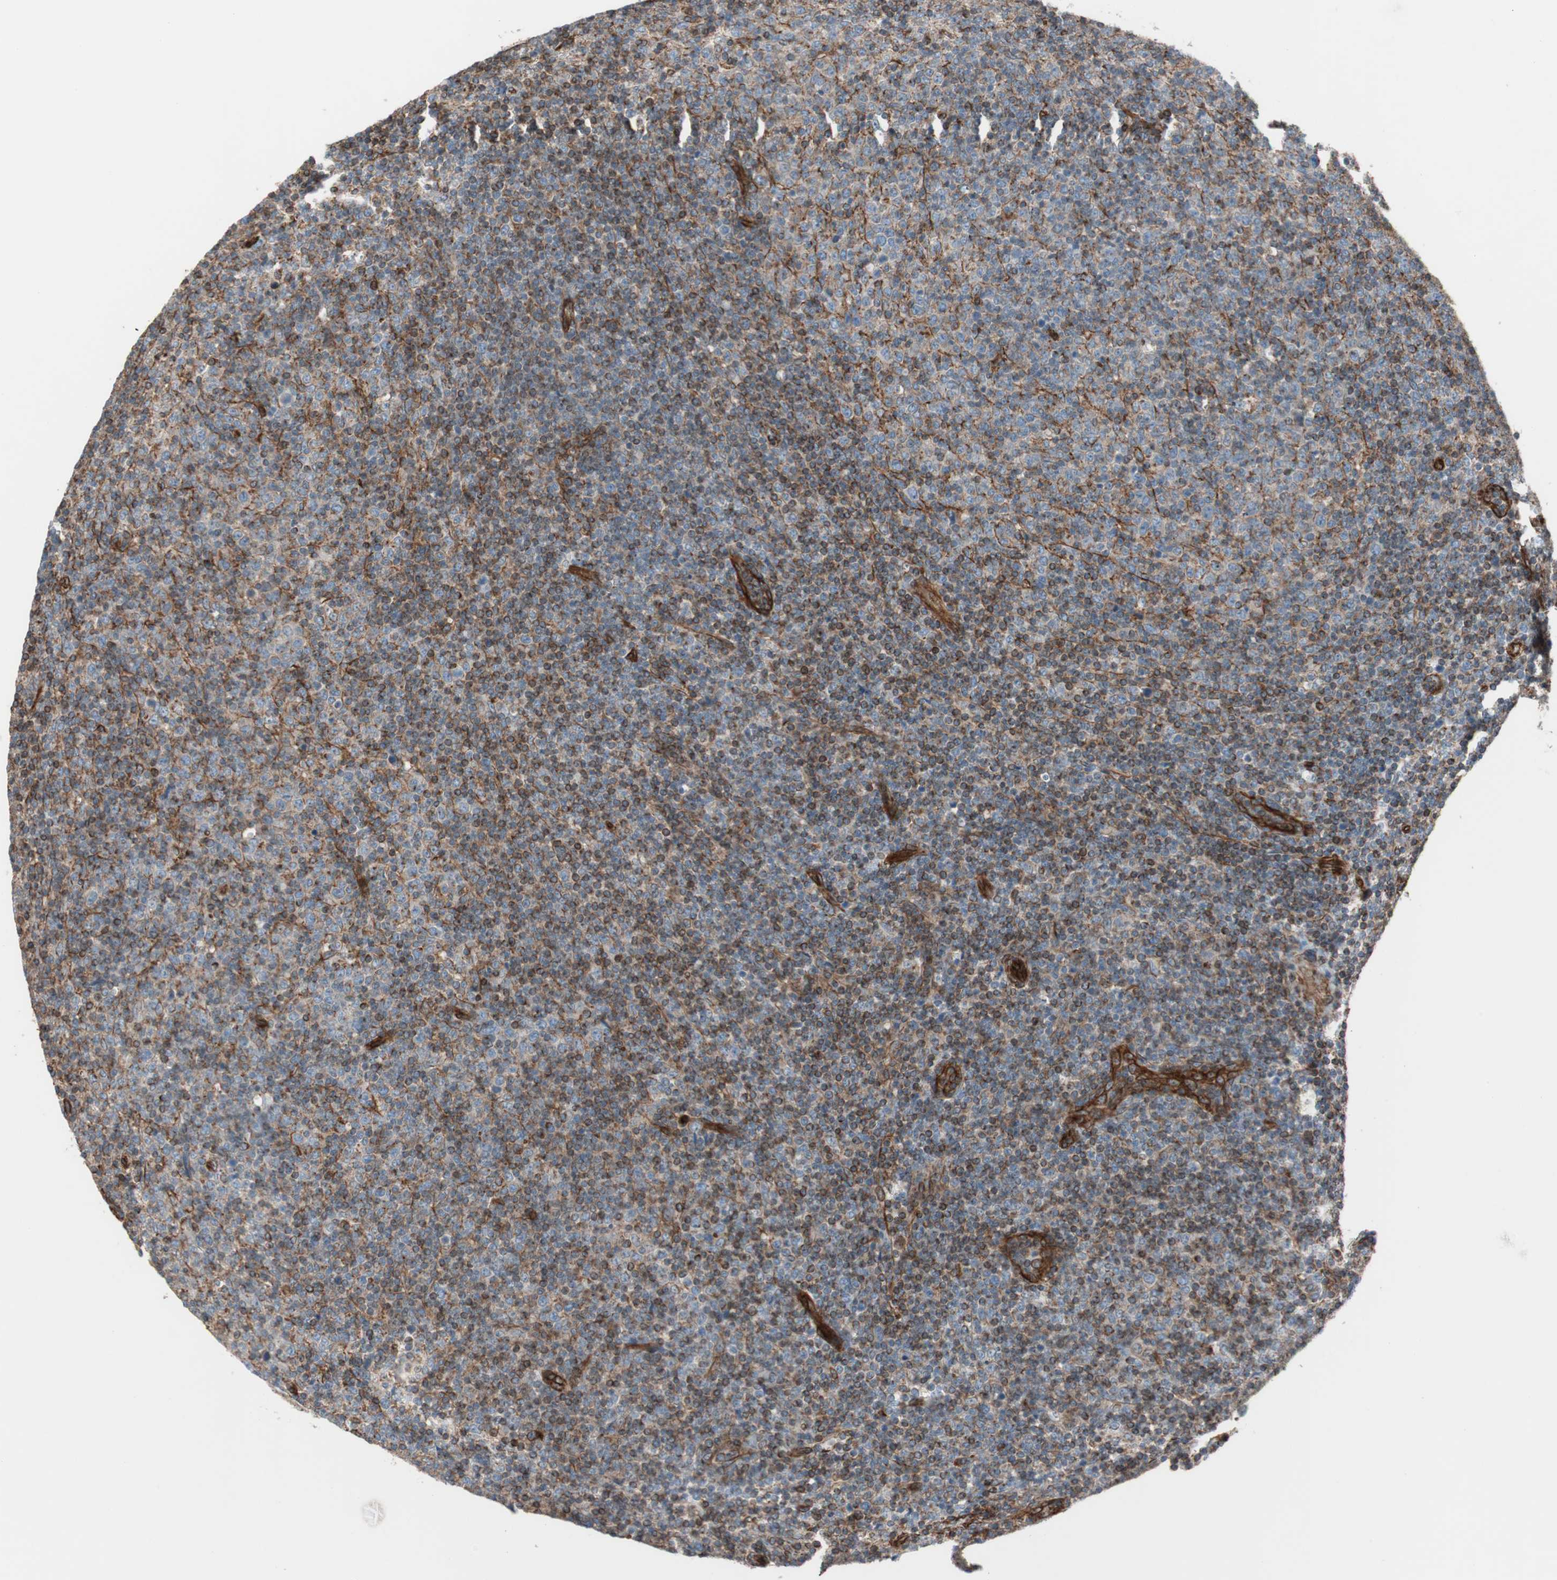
{"staining": {"intensity": "moderate", "quantity": "25%-75%", "location": "cytoplasmic/membranous"}, "tissue": "lymphoma", "cell_type": "Tumor cells", "image_type": "cancer", "snomed": [{"axis": "morphology", "description": "Malignant lymphoma, non-Hodgkin's type, Low grade"}, {"axis": "topography", "description": "Lymph node"}], "caption": "Lymphoma tissue exhibits moderate cytoplasmic/membranous staining in about 25%-75% of tumor cells, visualized by immunohistochemistry. The protein is shown in brown color, while the nuclei are stained blue.", "gene": "TCTA", "patient": {"sex": "male", "age": 70}}